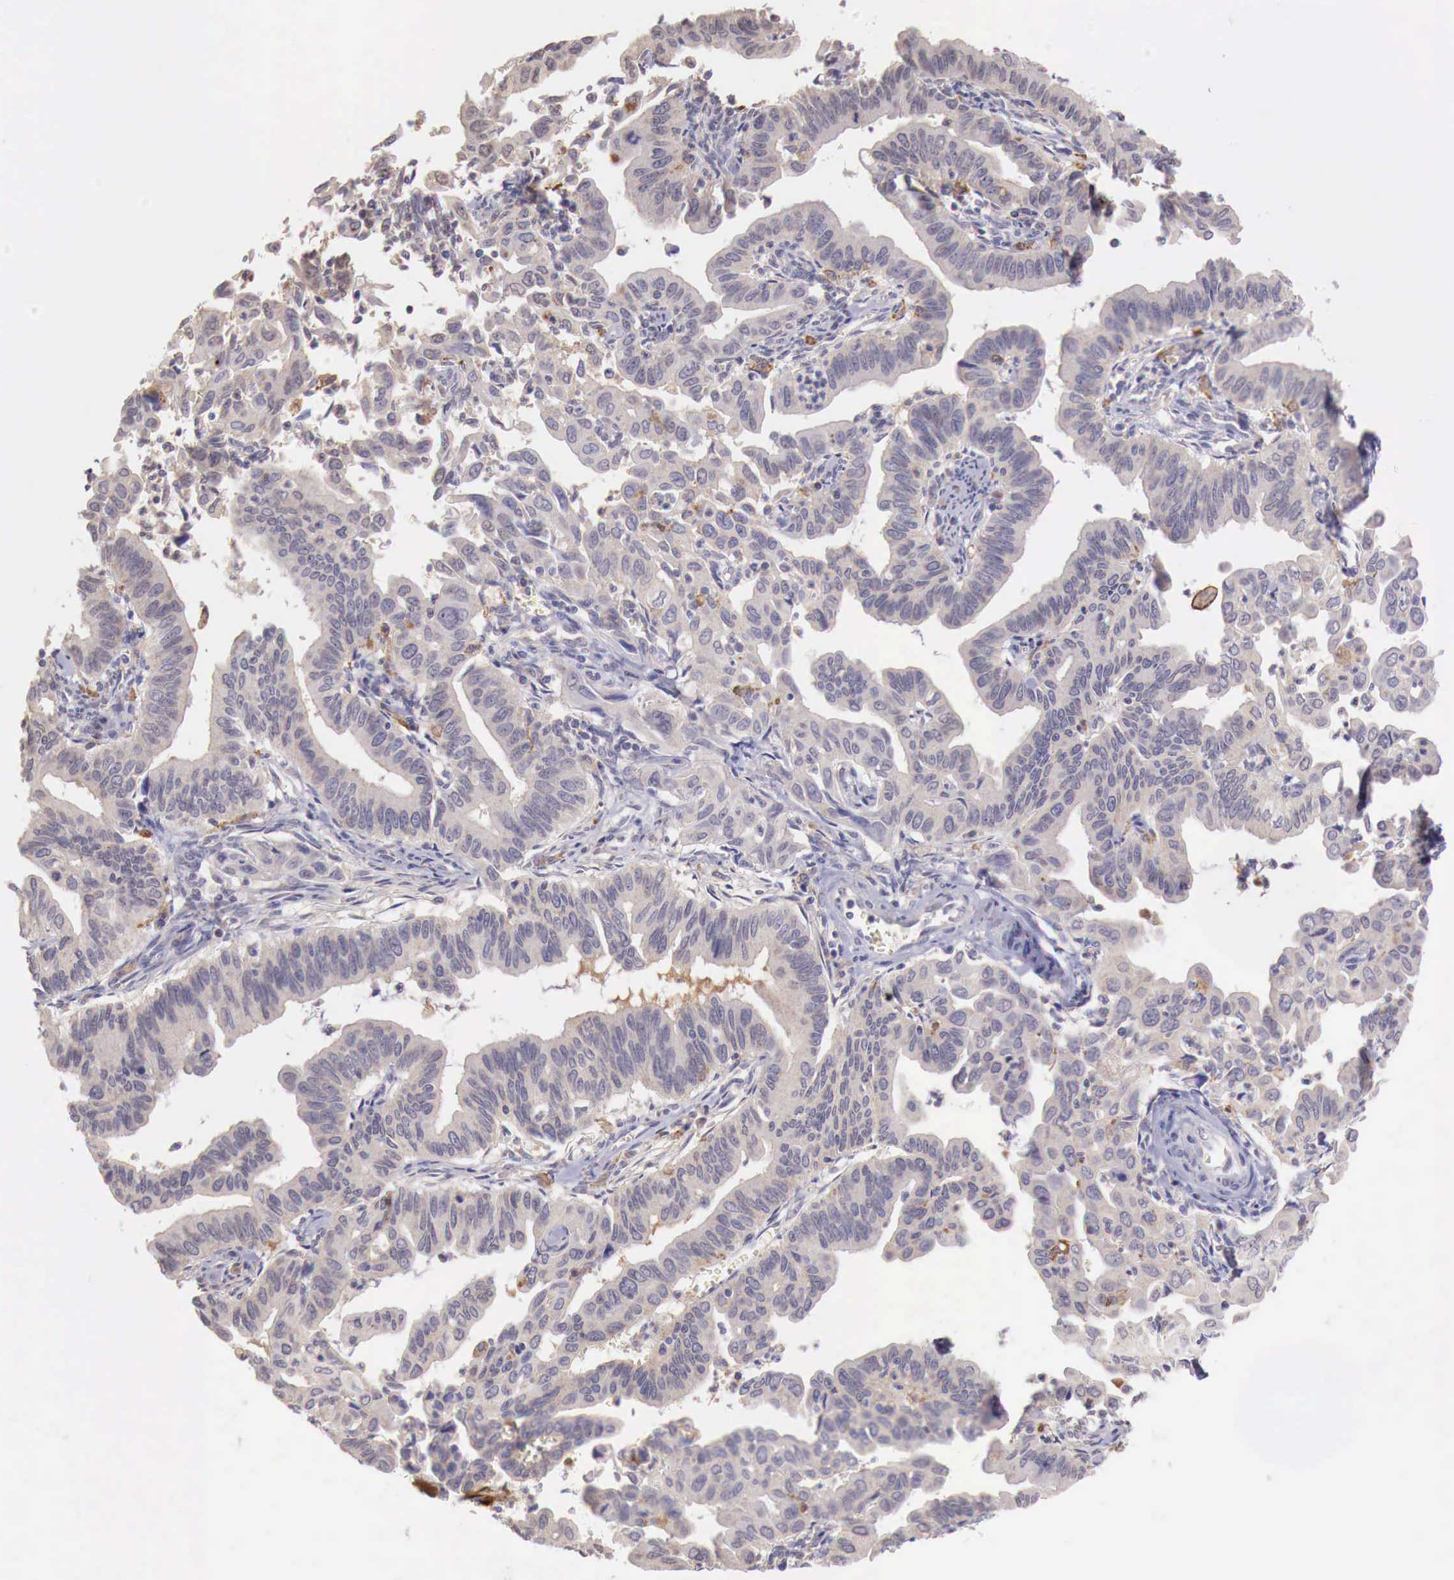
{"staining": {"intensity": "weak", "quantity": "25%-75%", "location": "cytoplasmic/membranous"}, "tissue": "cervical cancer", "cell_type": "Tumor cells", "image_type": "cancer", "snomed": [{"axis": "morphology", "description": "Normal tissue, NOS"}, {"axis": "morphology", "description": "Adenocarcinoma, NOS"}, {"axis": "topography", "description": "Cervix"}], "caption": "An image of human cervical cancer (adenocarcinoma) stained for a protein reveals weak cytoplasmic/membranous brown staining in tumor cells.", "gene": "CHRDL1", "patient": {"sex": "female", "age": 34}}